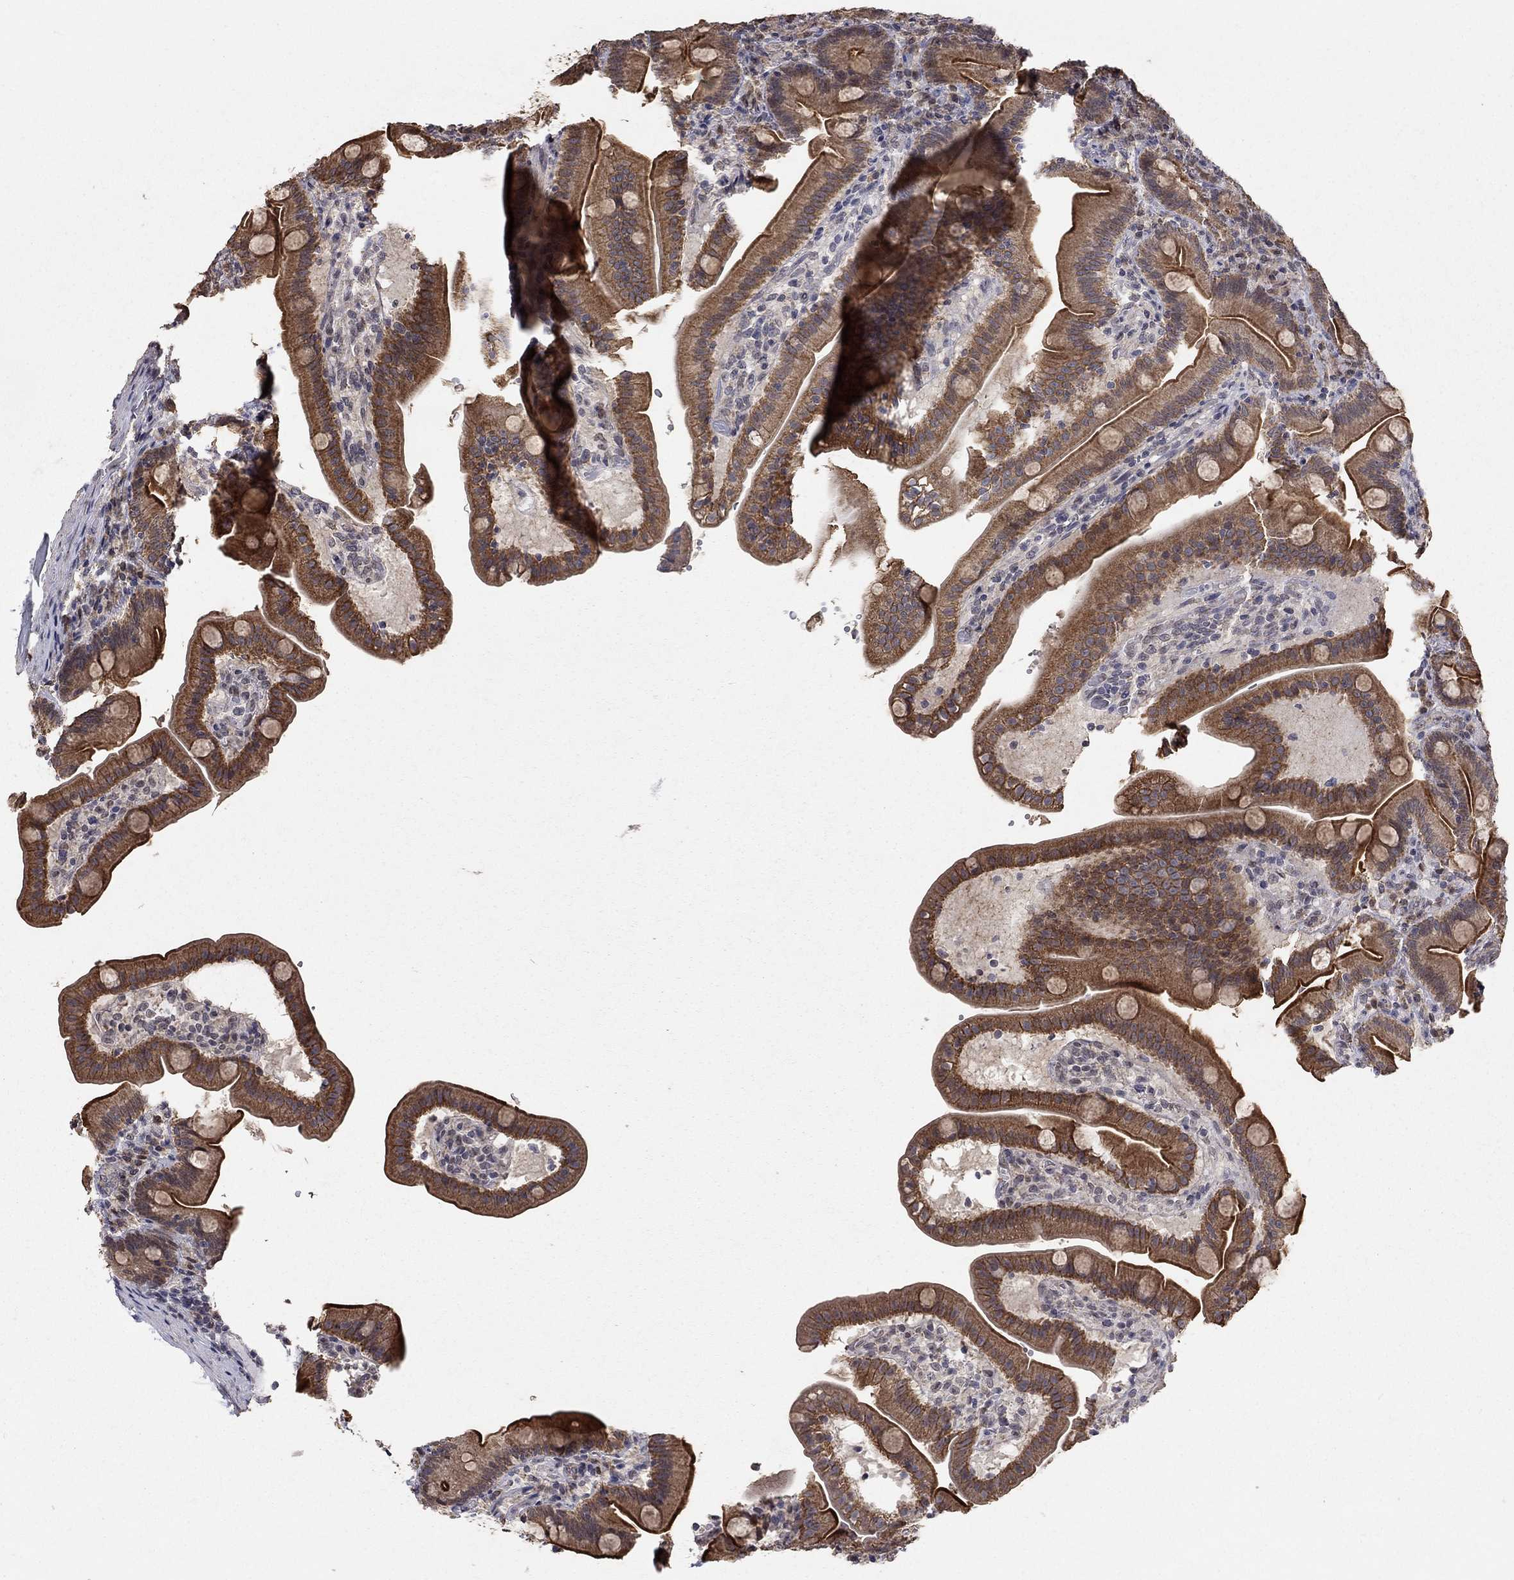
{"staining": {"intensity": "strong", "quantity": "25%-75%", "location": "cytoplasmic/membranous"}, "tissue": "small intestine", "cell_type": "Glandular cells", "image_type": "normal", "snomed": [{"axis": "morphology", "description": "Normal tissue, NOS"}, {"axis": "topography", "description": "Small intestine"}], "caption": "DAB (3,3'-diaminobenzidine) immunohistochemical staining of normal small intestine reveals strong cytoplasmic/membranous protein staining in approximately 25%-75% of glandular cells.", "gene": "ANKRA2", "patient": {"sex": "male", "age": 66}}